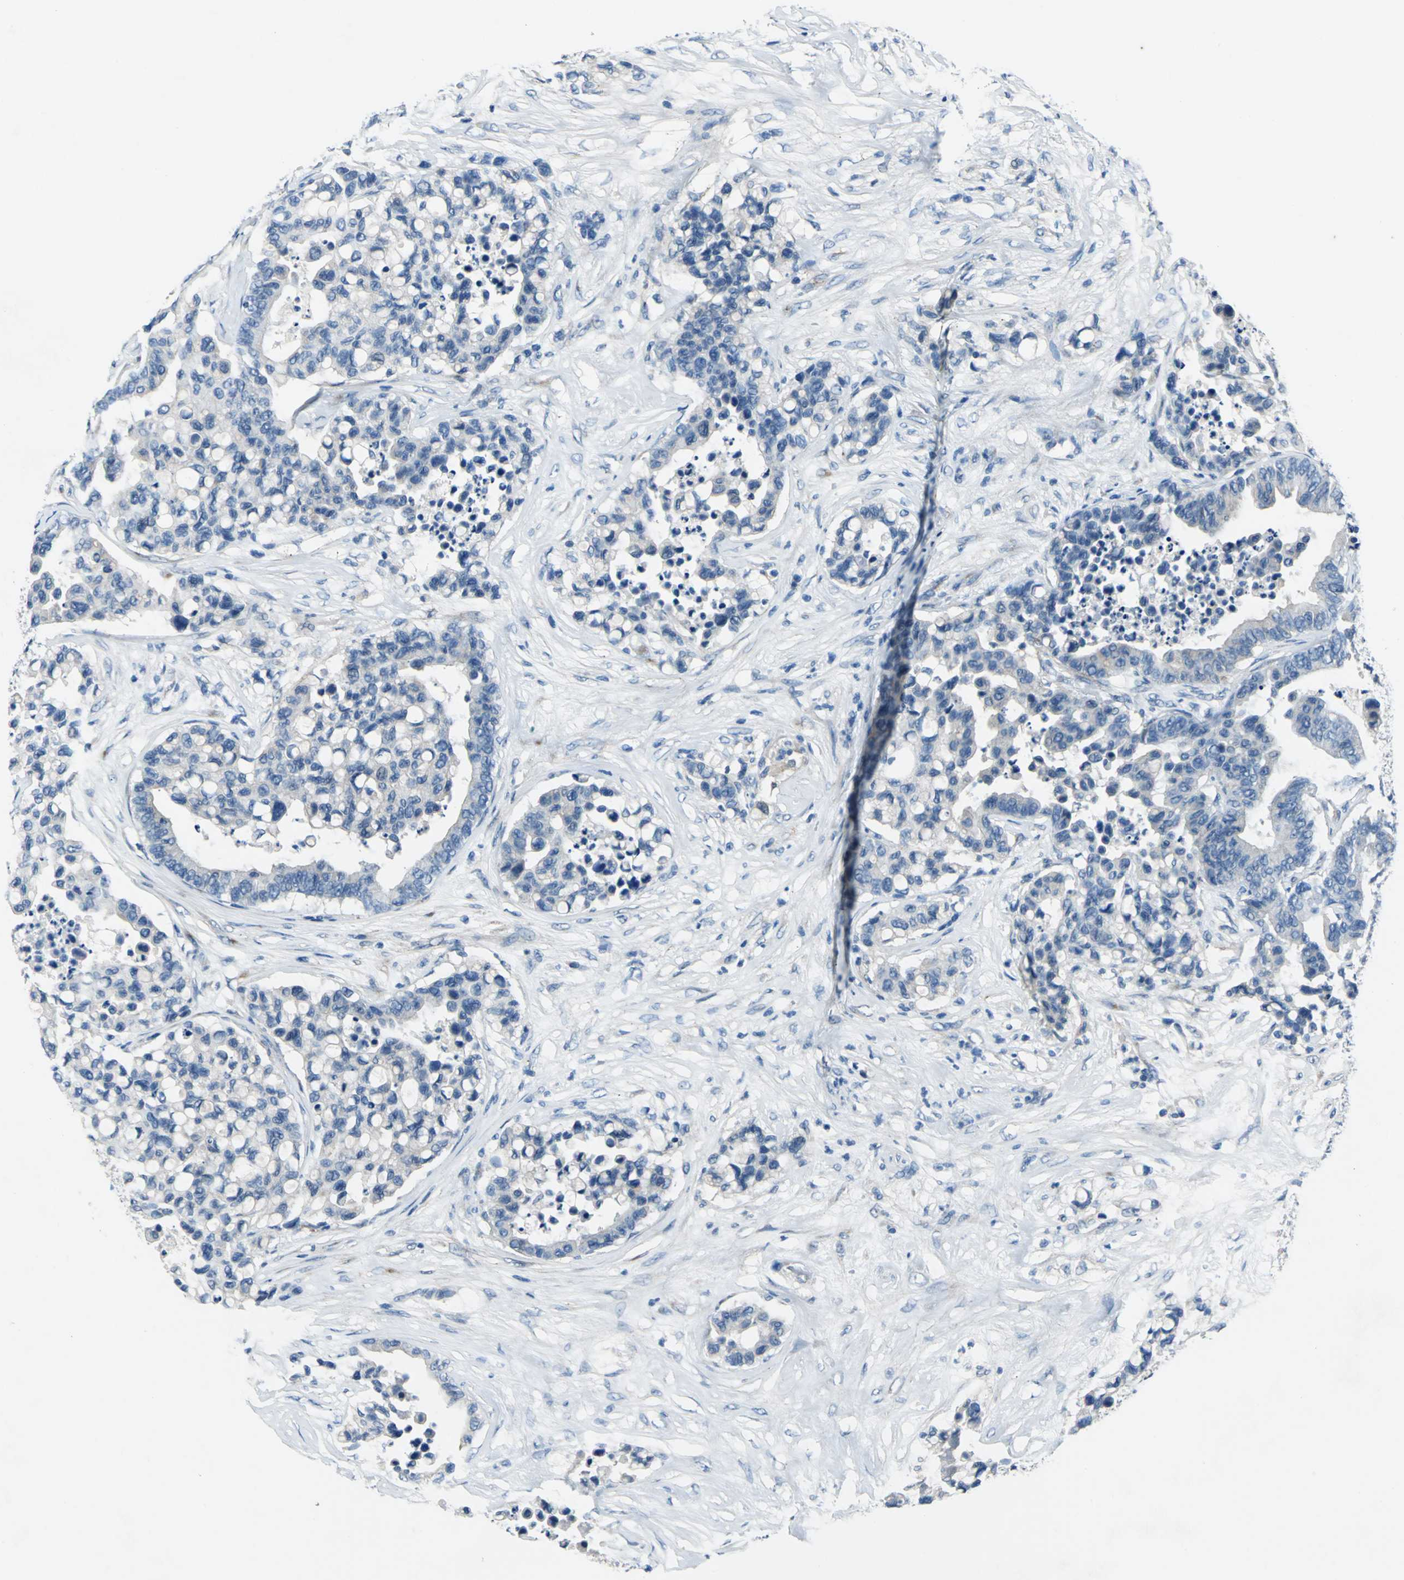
{"staining": {"intensity": "weak", "quantity": "25%-75%", "location": "cytoplasmic/membranous"}, "tissue": "colorectal cancer", "cell_type": "Tumor cells", "image_type": "cancer", "snomed": [{"axis": "morphology", "description": "Adenocarcinoma, NOS"}, {"axis": "topography", "description": "Colon"}], "caption": "Protein staining of adenocarcinoma (colorectal) tissue exhibits weak cytoplasmic/membranous positivity in about 25%-75% of tumor cells.", "gene": "SELP", "patient": {"sex": "male", "age": 82}}